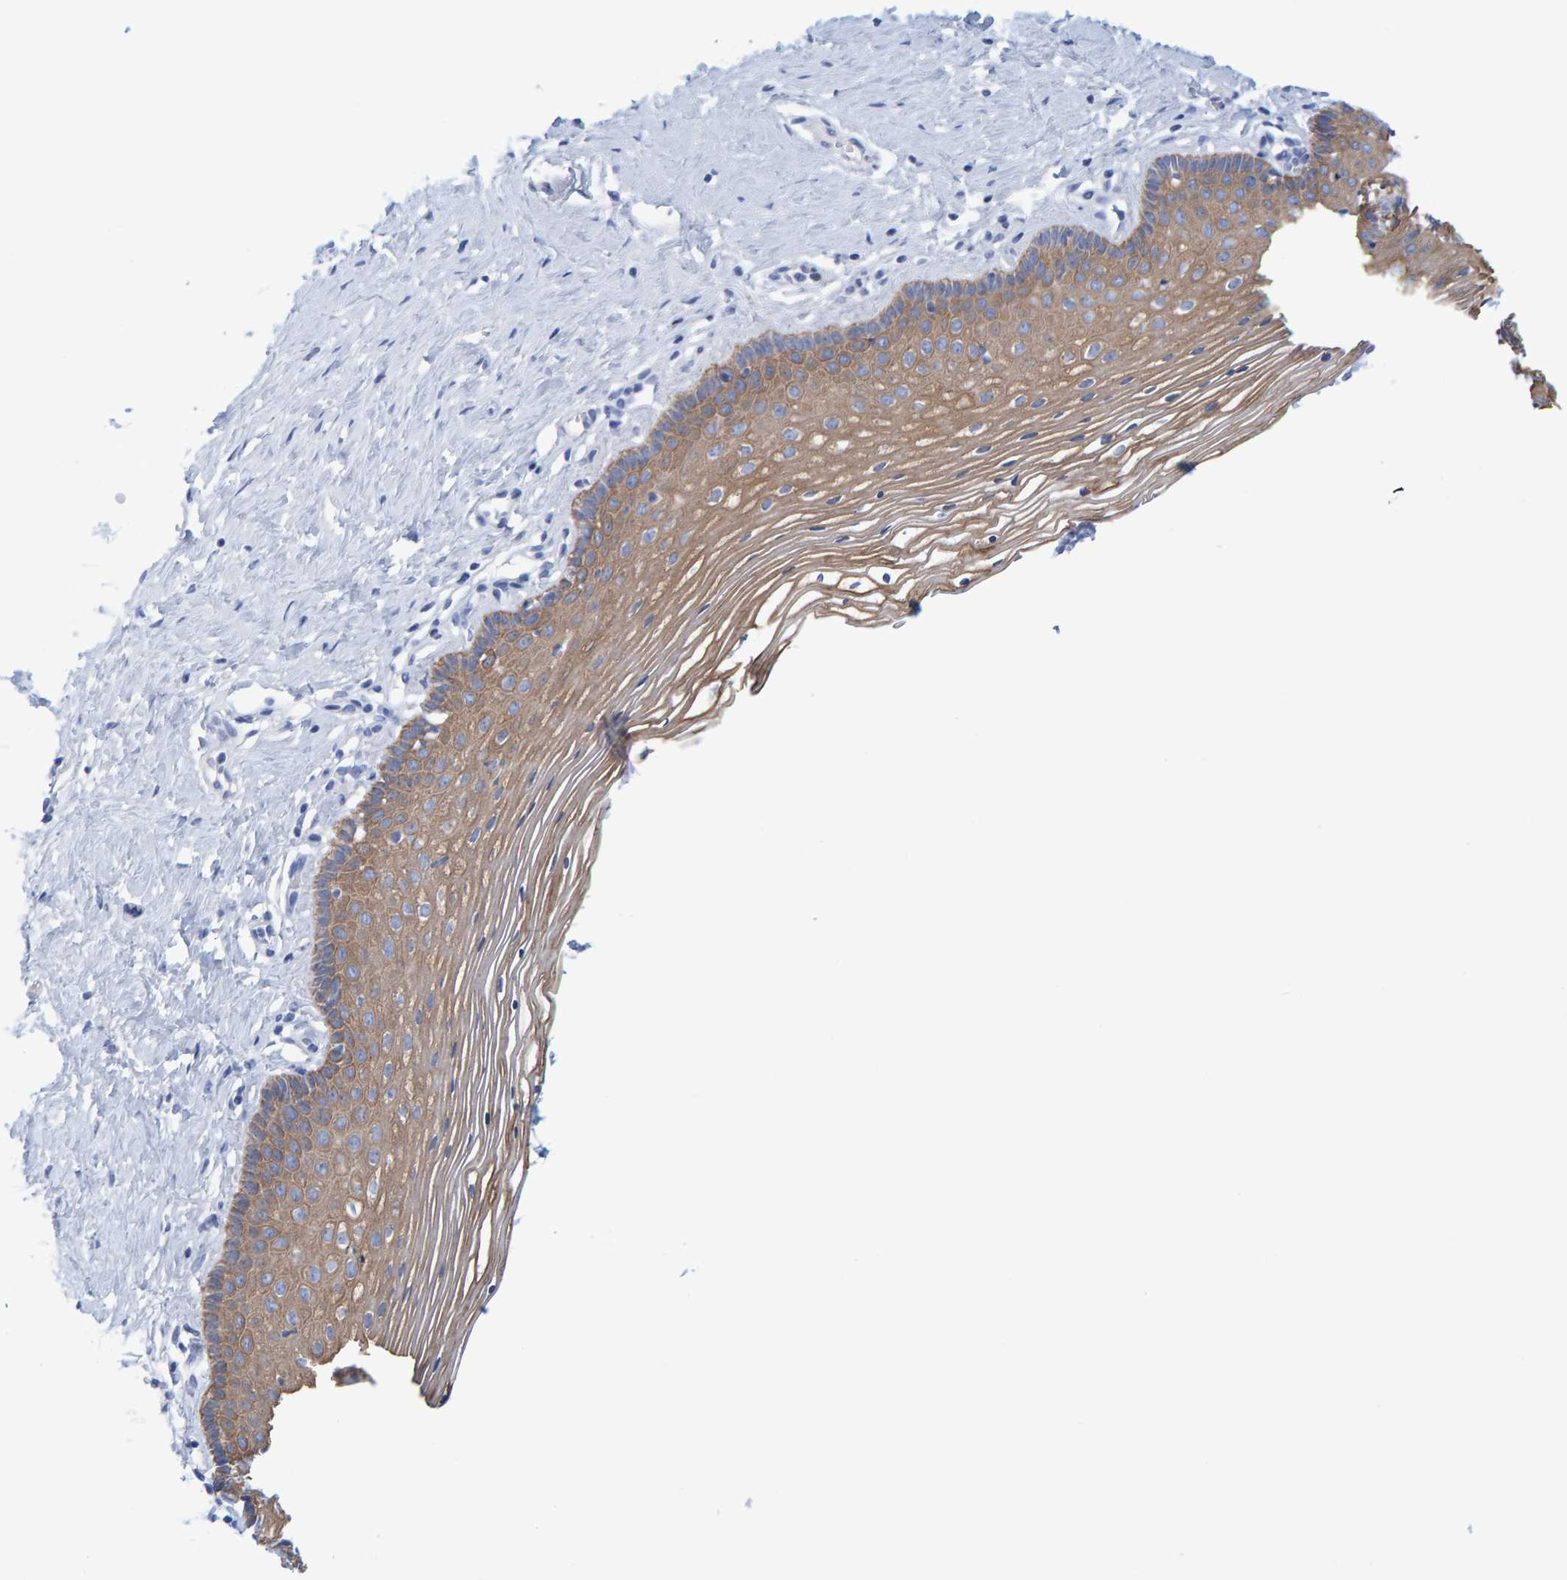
{"staining": {"intensity": "moderate", "quantity": ">75%", "location": "cytoplasmic/membranous"}, "tissue": "vagina", "cell_type": "Squamous epithelial cells", "image_type": "normal", "snomed": [{"axis": "morphology", "description": "Normal tissue, NOS"}, {"axis": "topography", "description": "Vagina"}], "caption": "Immunohistochemistry (IHC) of benign human vagina exhibits medium levels of moderate cytoplasmic/membranous positivity in approximately >75% of squamous epithelial cells. The staining was performed using DAB (3,3'-diaminobenzidine) to visualize the protein expression in brown, while the nuclei were stained in blue with hematoxylin (Magnification: 20x).", "gene": "JAKMIP3", "patient": {"sex": "female", "age": 32}}